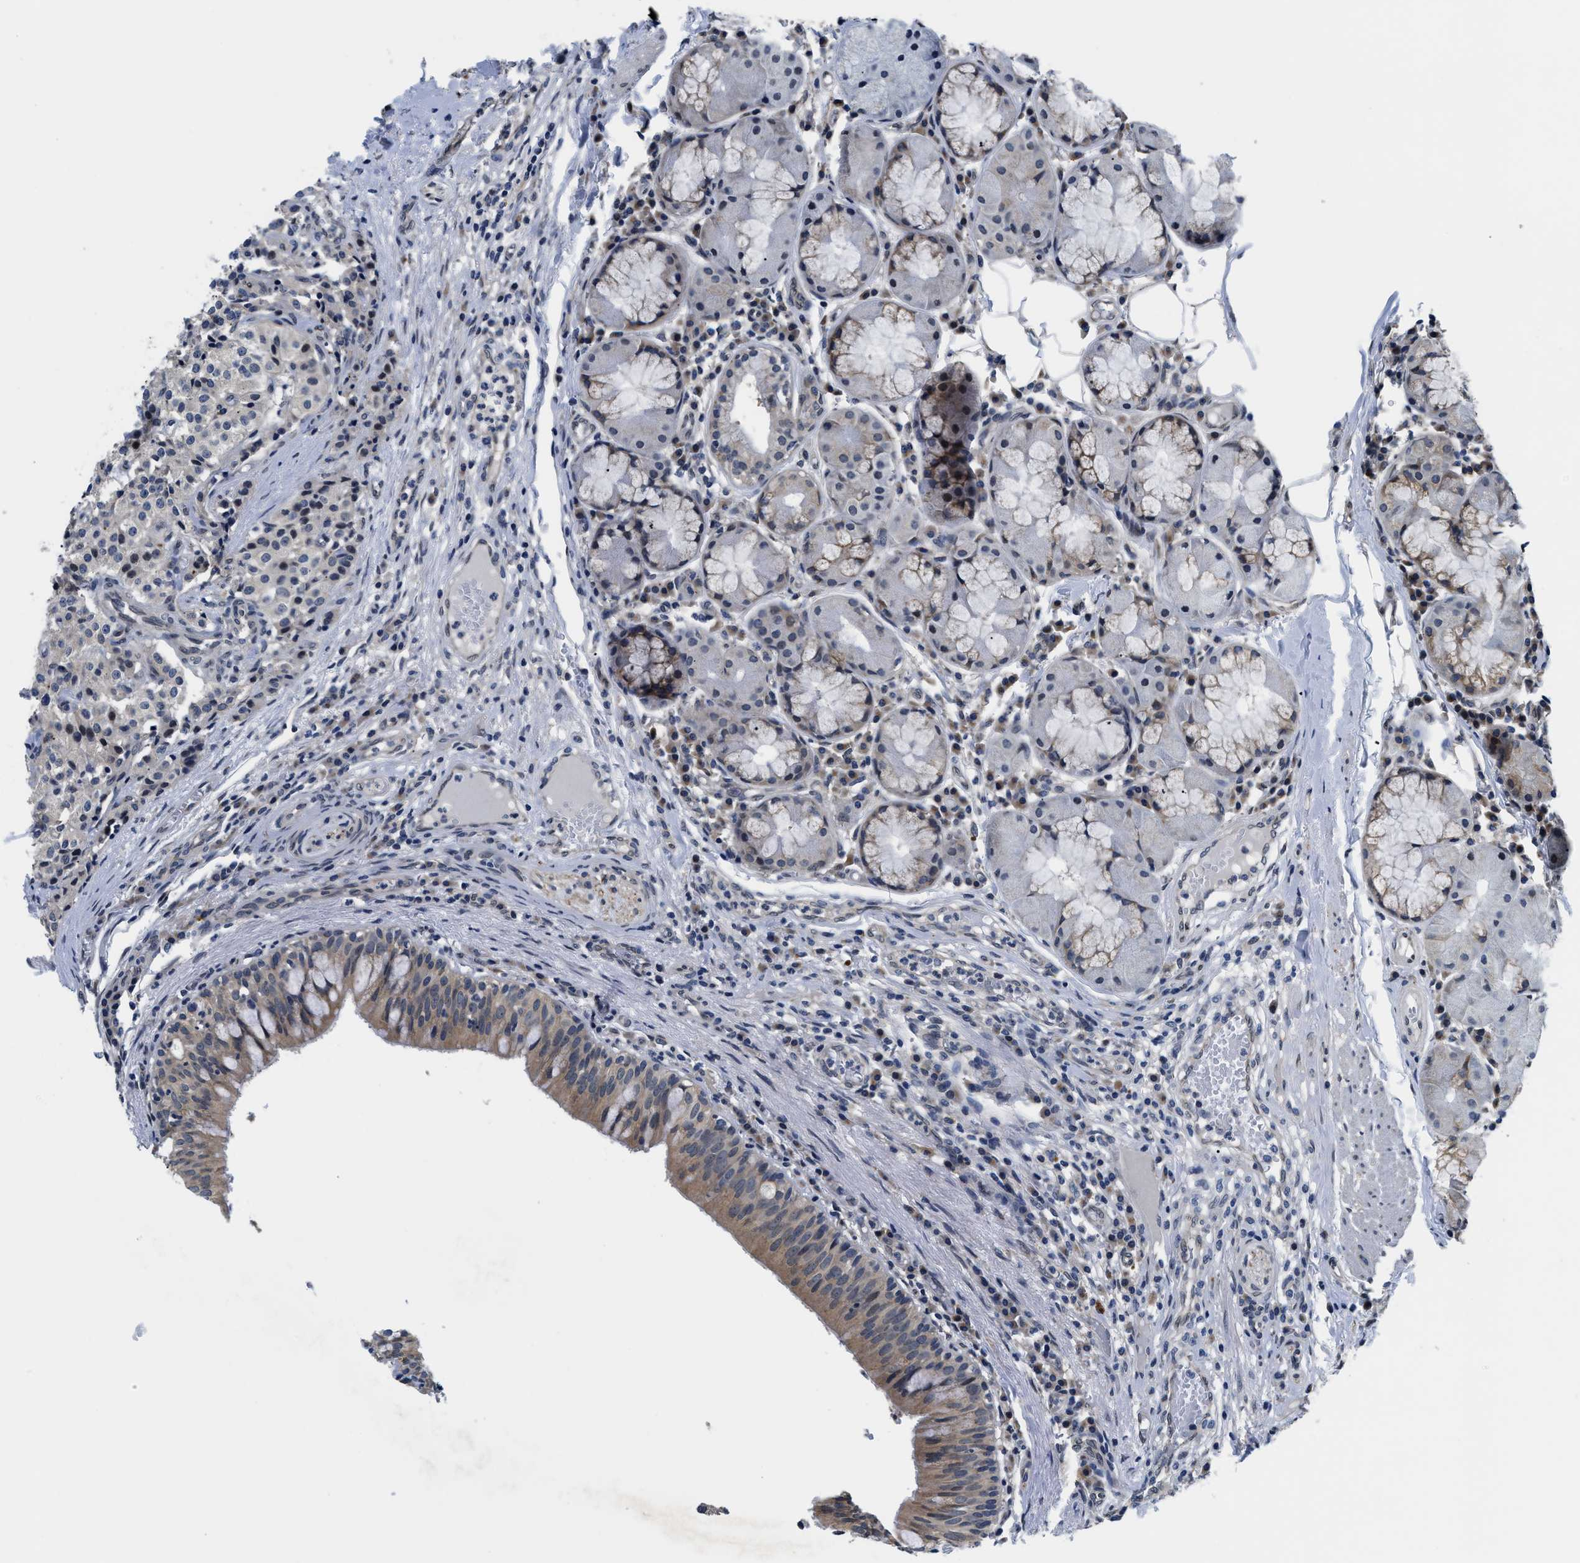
{"staining": {"intensity": "weak", "quantity": "<25%", "location": "nuclear"}, "tissue": "carcinoid", "cell_type": "Tumor cells", "image_type": "cancer", "snomed": [{"axis": "morphology", "description": "Carcinoid, malignant, NOS"}, {"axis": "topography", "description": "Lung"}], "caption": "There is no significant staining in tumor cells of carcinoid (malignant).", "gene": "SNX10", "patient": {"sex": "male", "age": 30}}